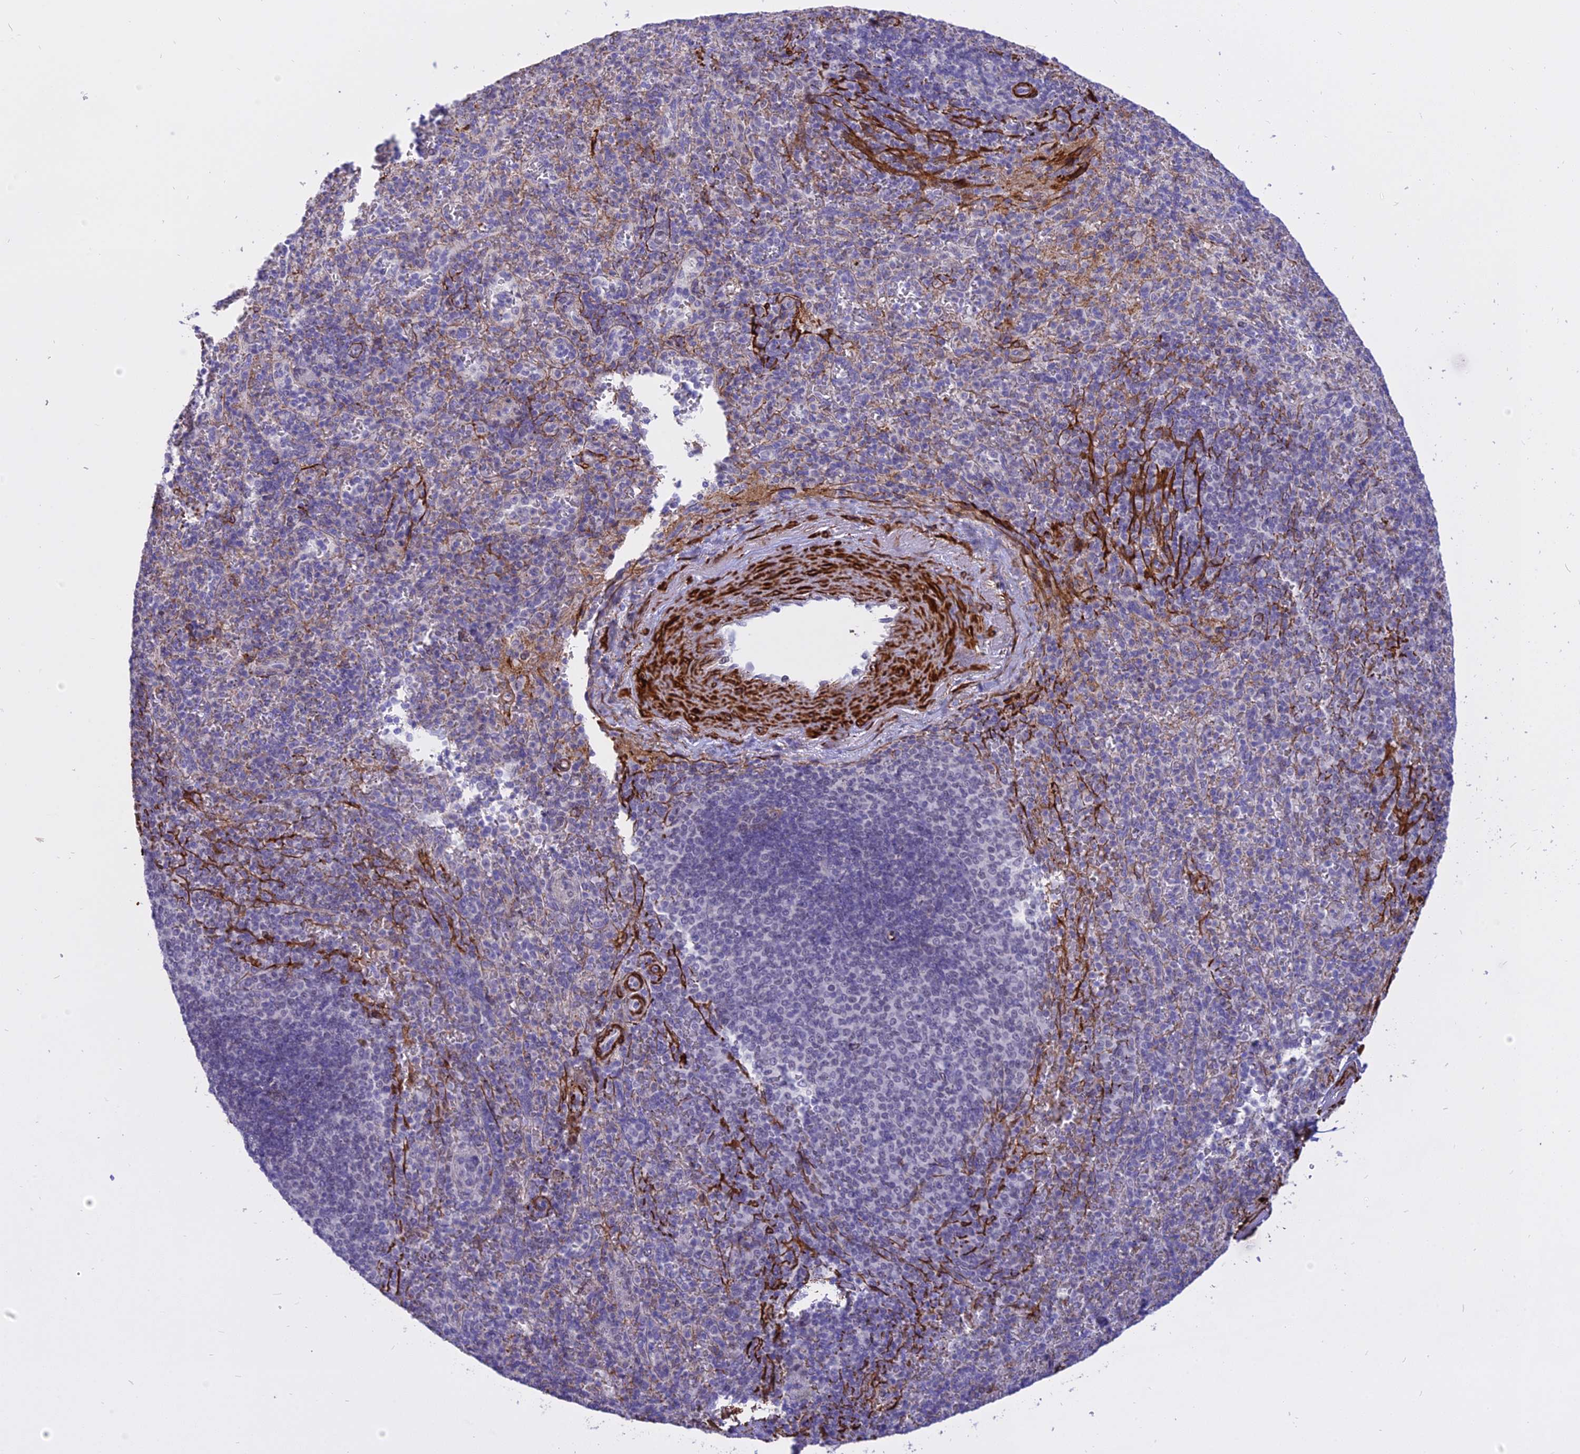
{"staining": {"intensity": "negative", "quantity": "none", "location": "none"}, "tissue": "spleen", "cell_type": "Cells in red pulp", "image_type": "normal", "snomed": [{"axis": "morphology", "description": "Normal tissue, NOS"}, {"axis": "topography", "description": "Spleen"}], "caption": "A high-resolution histopathology image shows IHC staining of benign spleen, which shows no significant positivity in cells in red pulp.", "gene": "CENPV", "patient": {"sex": "male", "age": 82}}